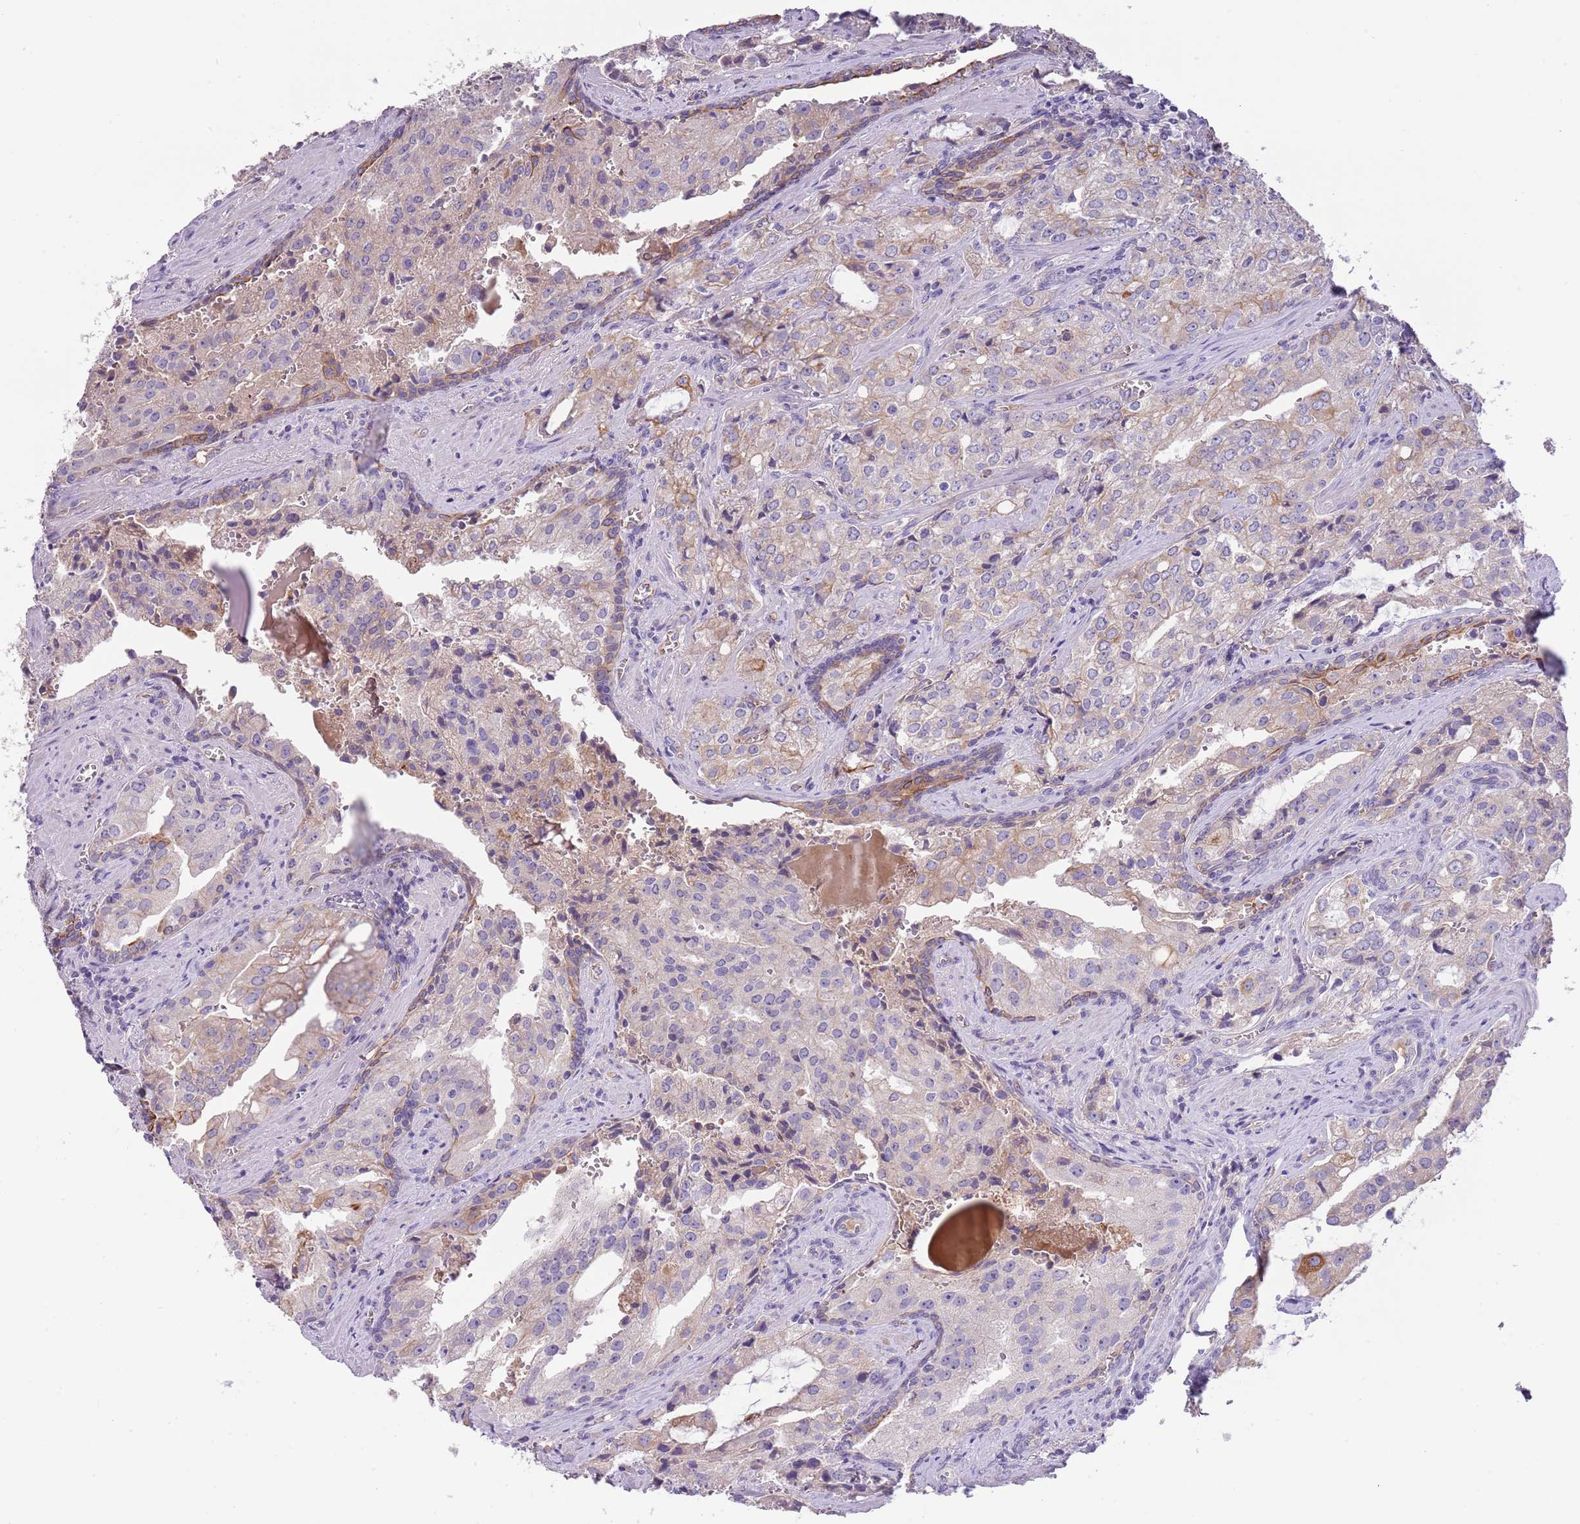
{"staining": {"intensity": "weak", "quantity": "<25%", "location": "cytoplasmic/membranous"}, "tissue": "prostate cancer", "cell_type": "Tumor cells", "image_type": "cancer", "snomed": [{"axis": "morphology", "description": "Adenocarcinoma, High grade"}, {"axis": "topography", "description": "Prostate"}], "caption": "The photomicrograph displays no significant expression in tumor cells of high-grade adenocarcinoma (prostate).", "gene": "HES3", "patient": {"sex": "male", "age": 68}}